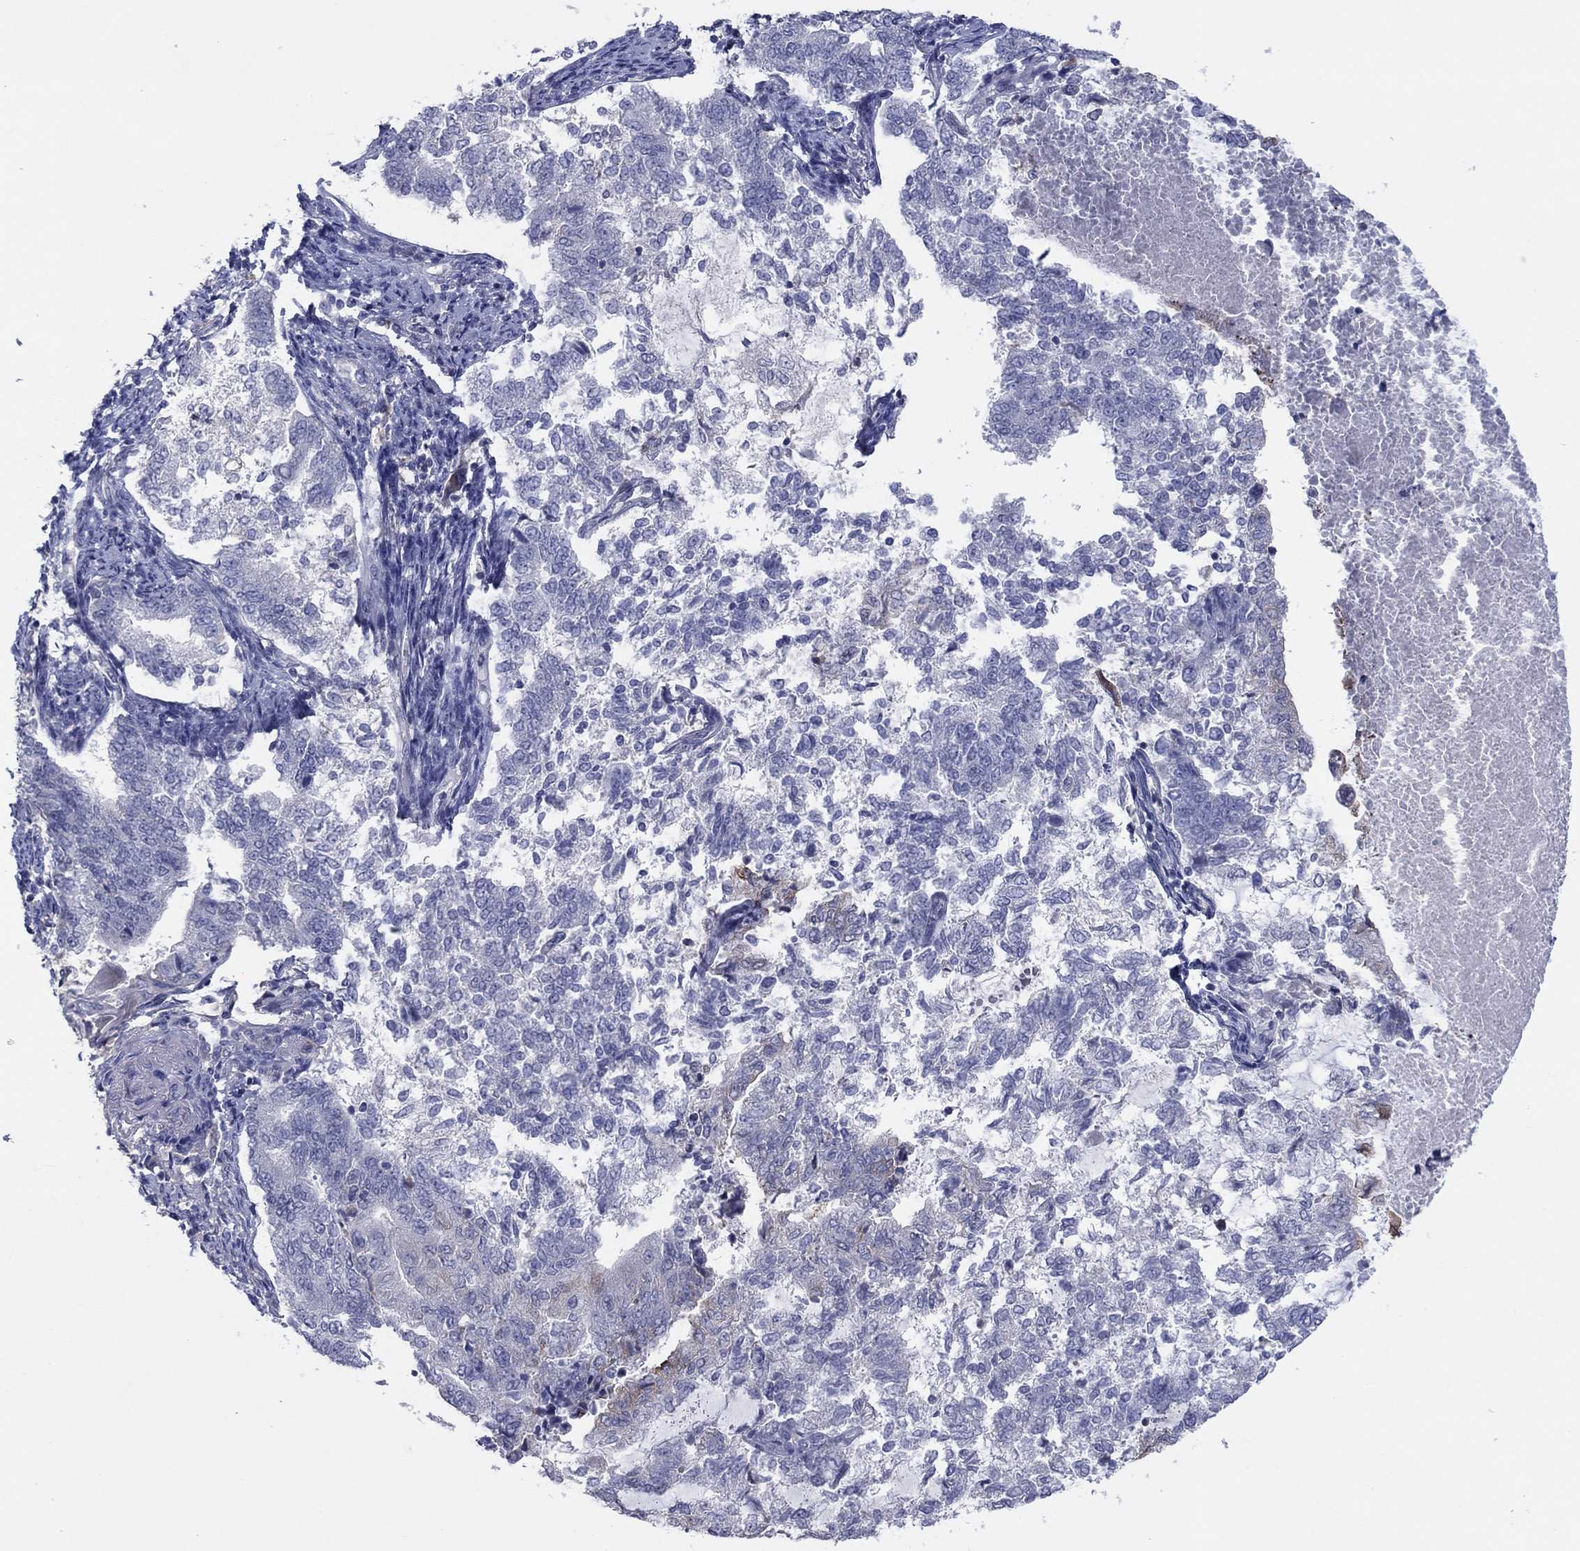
{"staining": {"intensity": "negative", "quantity": "none", "location": "none"}, "tissue": "endometrial cancer", "cell_type": "Tumor cells", "image_type": "cancer", "snomed": [{"axis": "morphology", "description": "Adenocarcinoma, NOS"}, {"axis": "topography", "description": "Endometrium"}], "caption": "There is no significant staining in tumor cells of endometrial cancer (adenocarcinoma).", "gene": "CYP2B6", "patient": {"sex": "female", "age": 65}}